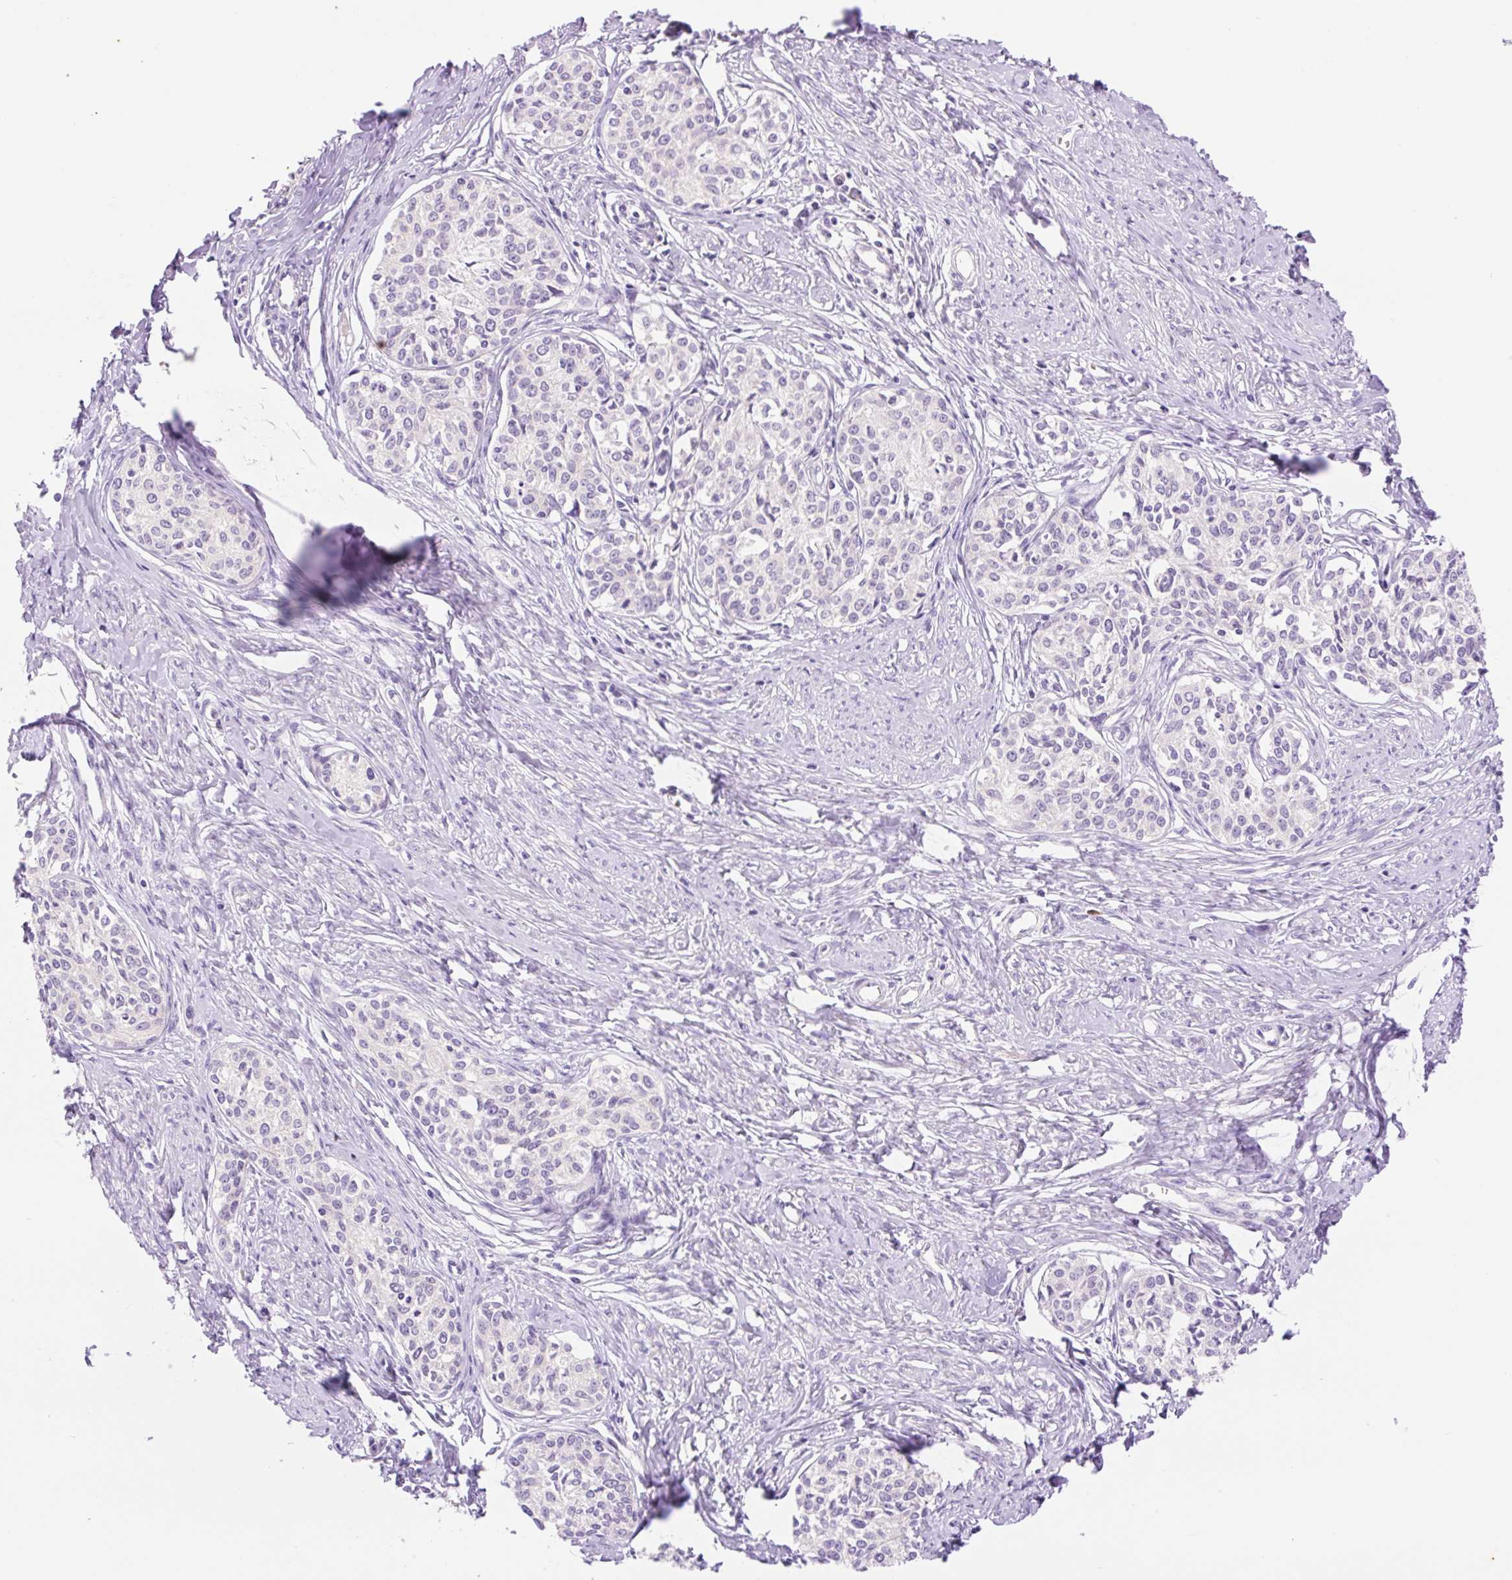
{"staining": {"intensity": "negative", "quantity": "none", "location": "none"}, "tissue": "cervical cancer", "cell_type": "Tumor cells", "image_type": "cancer", "snomed": [{"axis": "morphology", "description": "Squamous cell carcinoma, NOS"}, {"axis": "morphology", "description": "Adenocarcinoma, NOS"}, {"axis": "topography", "description": "Cervix"}], "caption": "Immunohistochemistry of human cervical cancer (squamous cell carcinoma) displays no positivity in tumor cells.", "gene": "LHFPL5", "patient": {"sex": "female", "age": 52}}